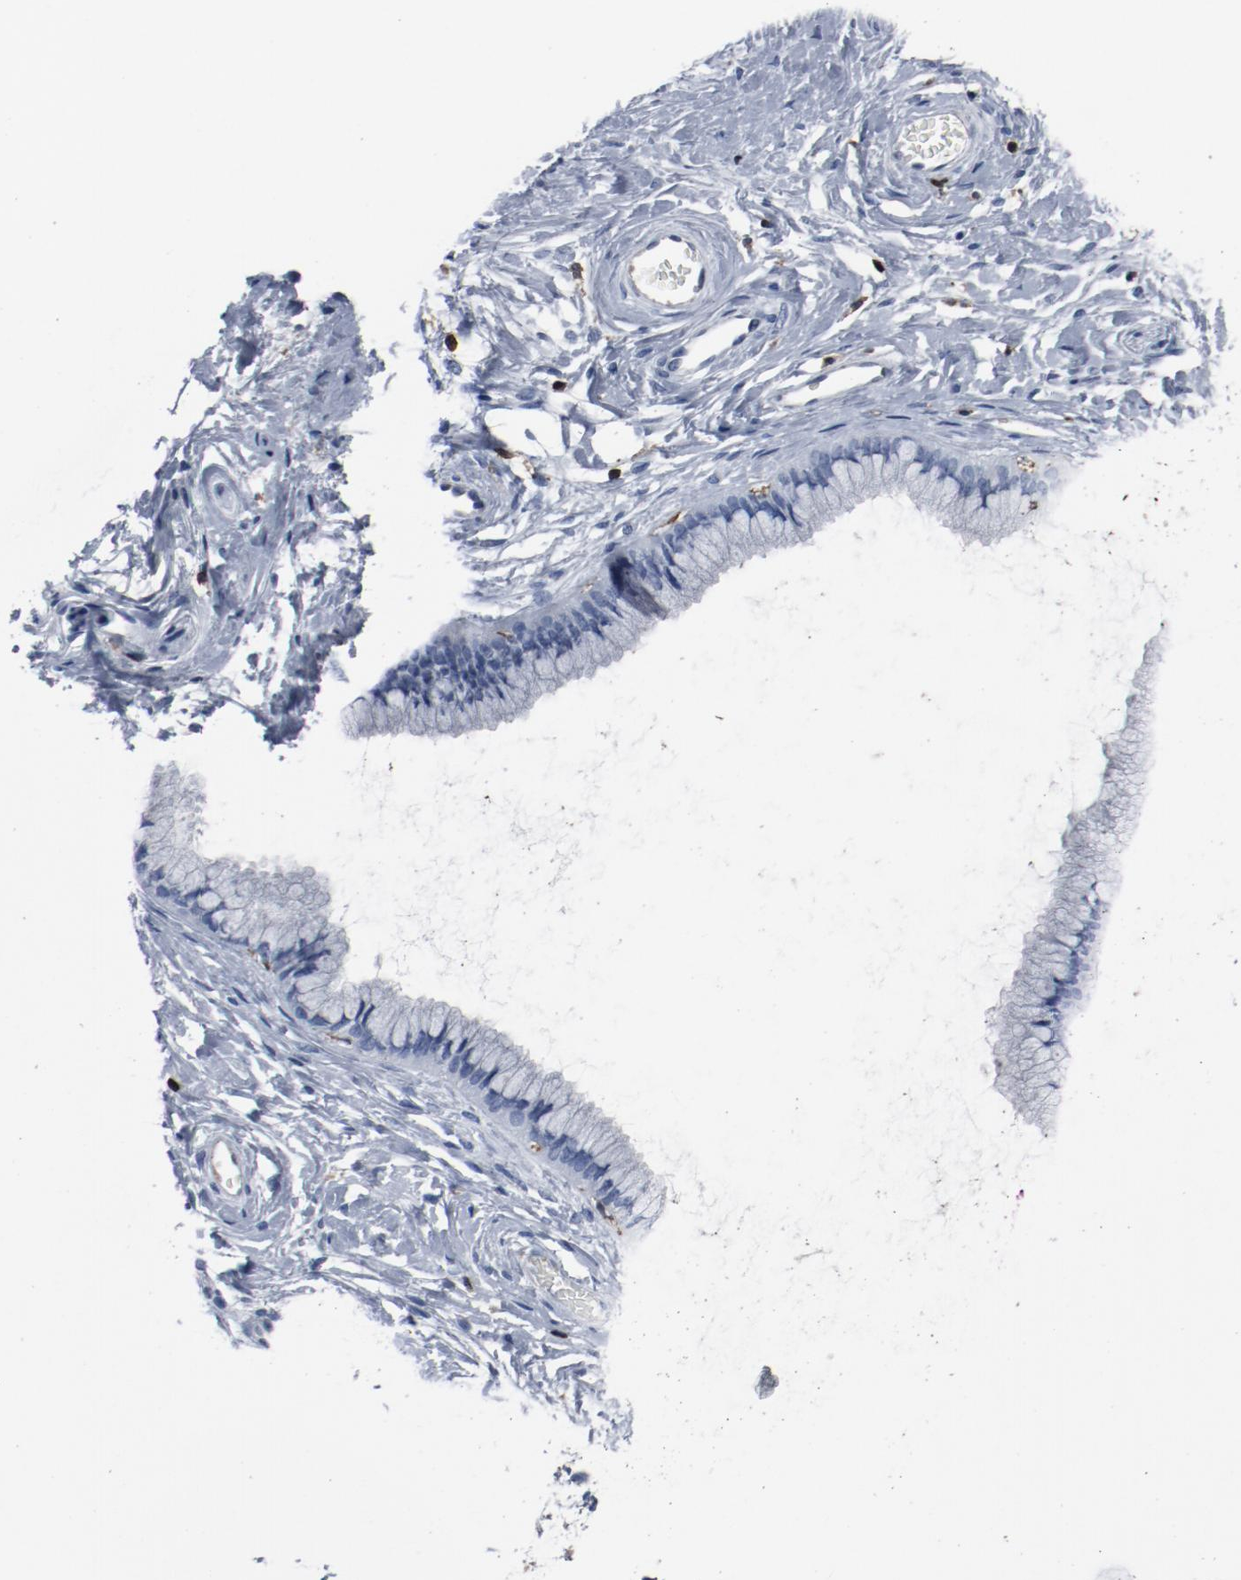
{"staining": {"intensity": "negative", "quantity": "none", "location": "none"}, "tissue": "cervix", "cell_type": "Glandular cells", "image_type": "normal", "snomed": [{"axis": "morphology", "description": "Normal tissue, NOS"}, {"axis": "topography", "description": "Cervix"}], "caption": "Photomicrograph shows no significant protein expression in glandular cells of normal cervix.", "gene": "LCP2", "patient": {"sex": "female", "age": 39}}